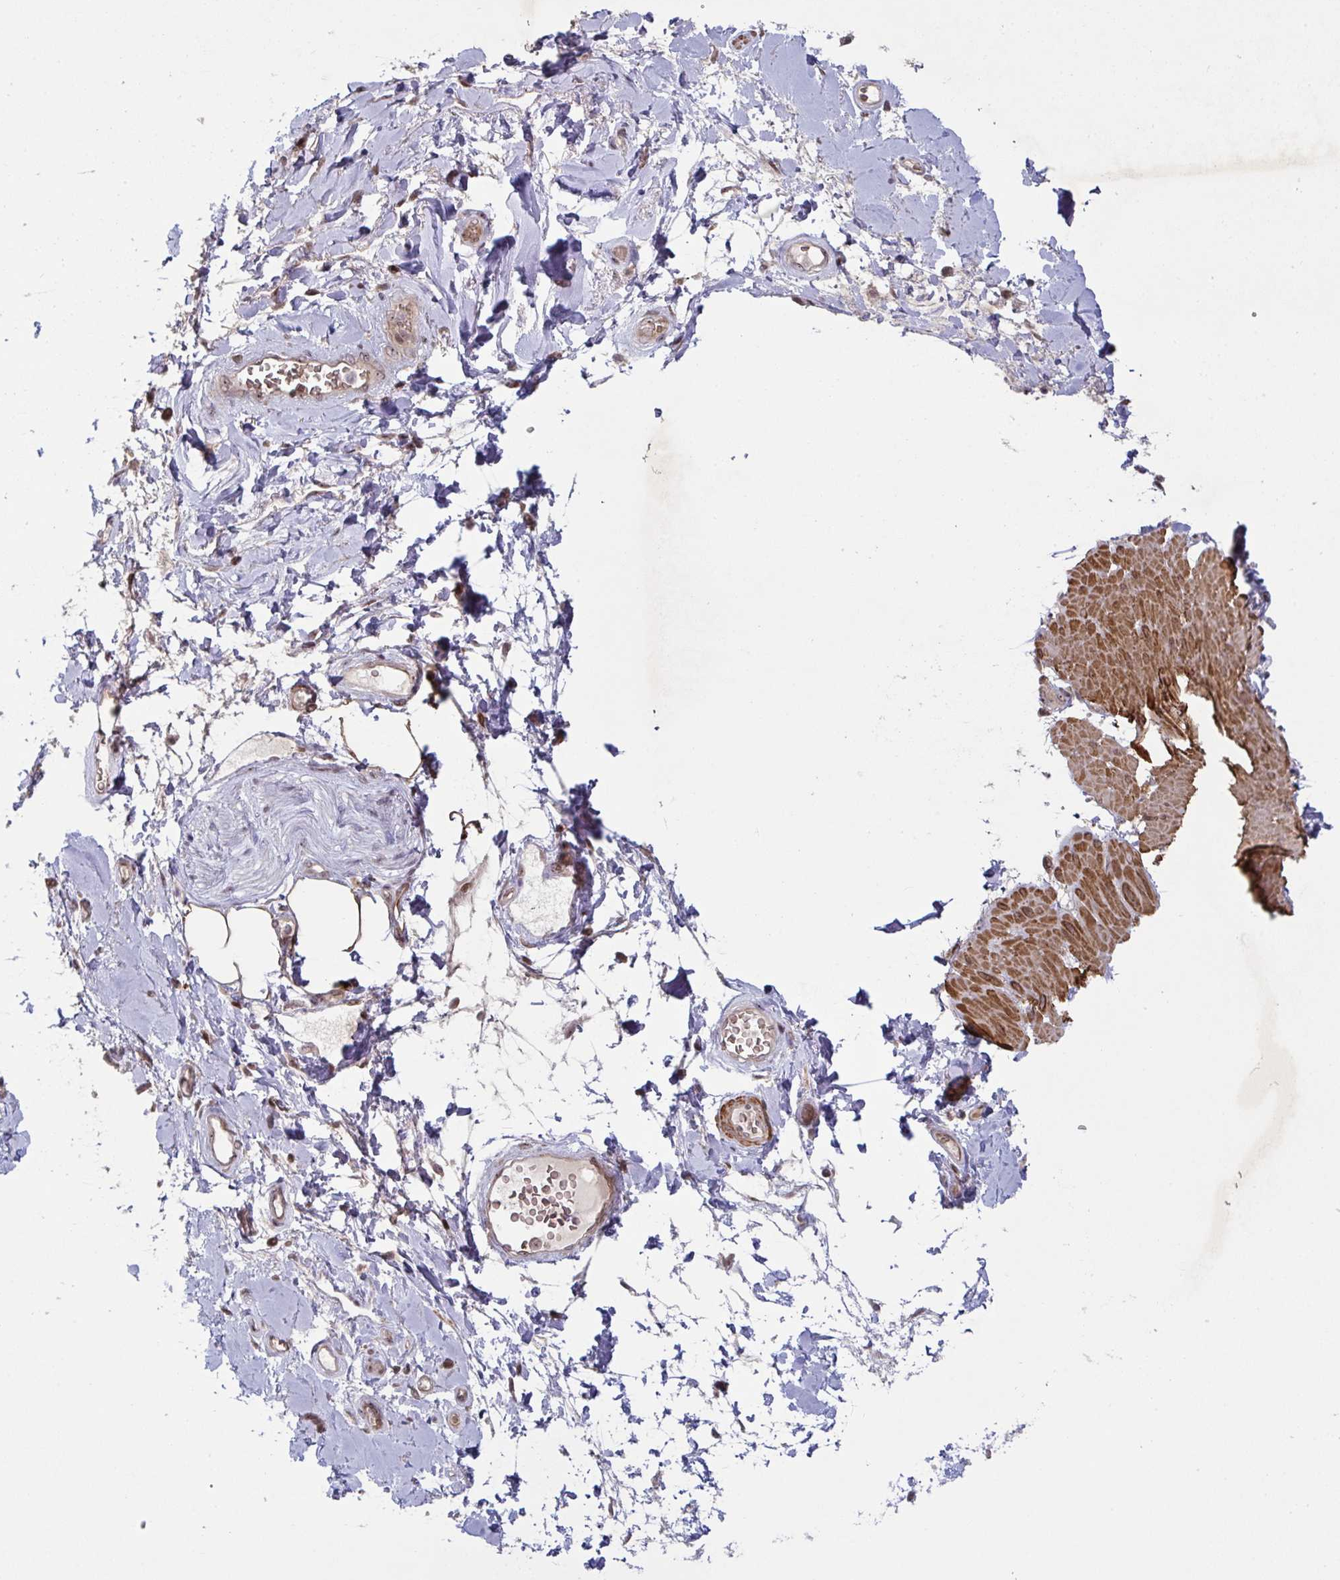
{"staining": {"intensity": "strong", "quantity": ">75%", "location": "cytoplasmic/membranous"}, "tissue": "adipose tissue", "cell_type": "Adipocytes", "image_type": "normal", "snomed": [{"axis": "morphology", "description": "Normal tissue, NOS"}, {"axis": "topography", "description": "Urinary bladder"}, {"axis": "topography", "description": "Peripheral nerve tissue"}], "caption": "Brown immunohistochemical staining in normal adipose tissue shows strong cytoplasmic/membranous positivity in approximately >75% of adipocytes. (brown staining indicates protein expression, while blue staining denotes nuclei).", "gene": "NLRP13", "patient": {"sex": "female", "age": 60}}